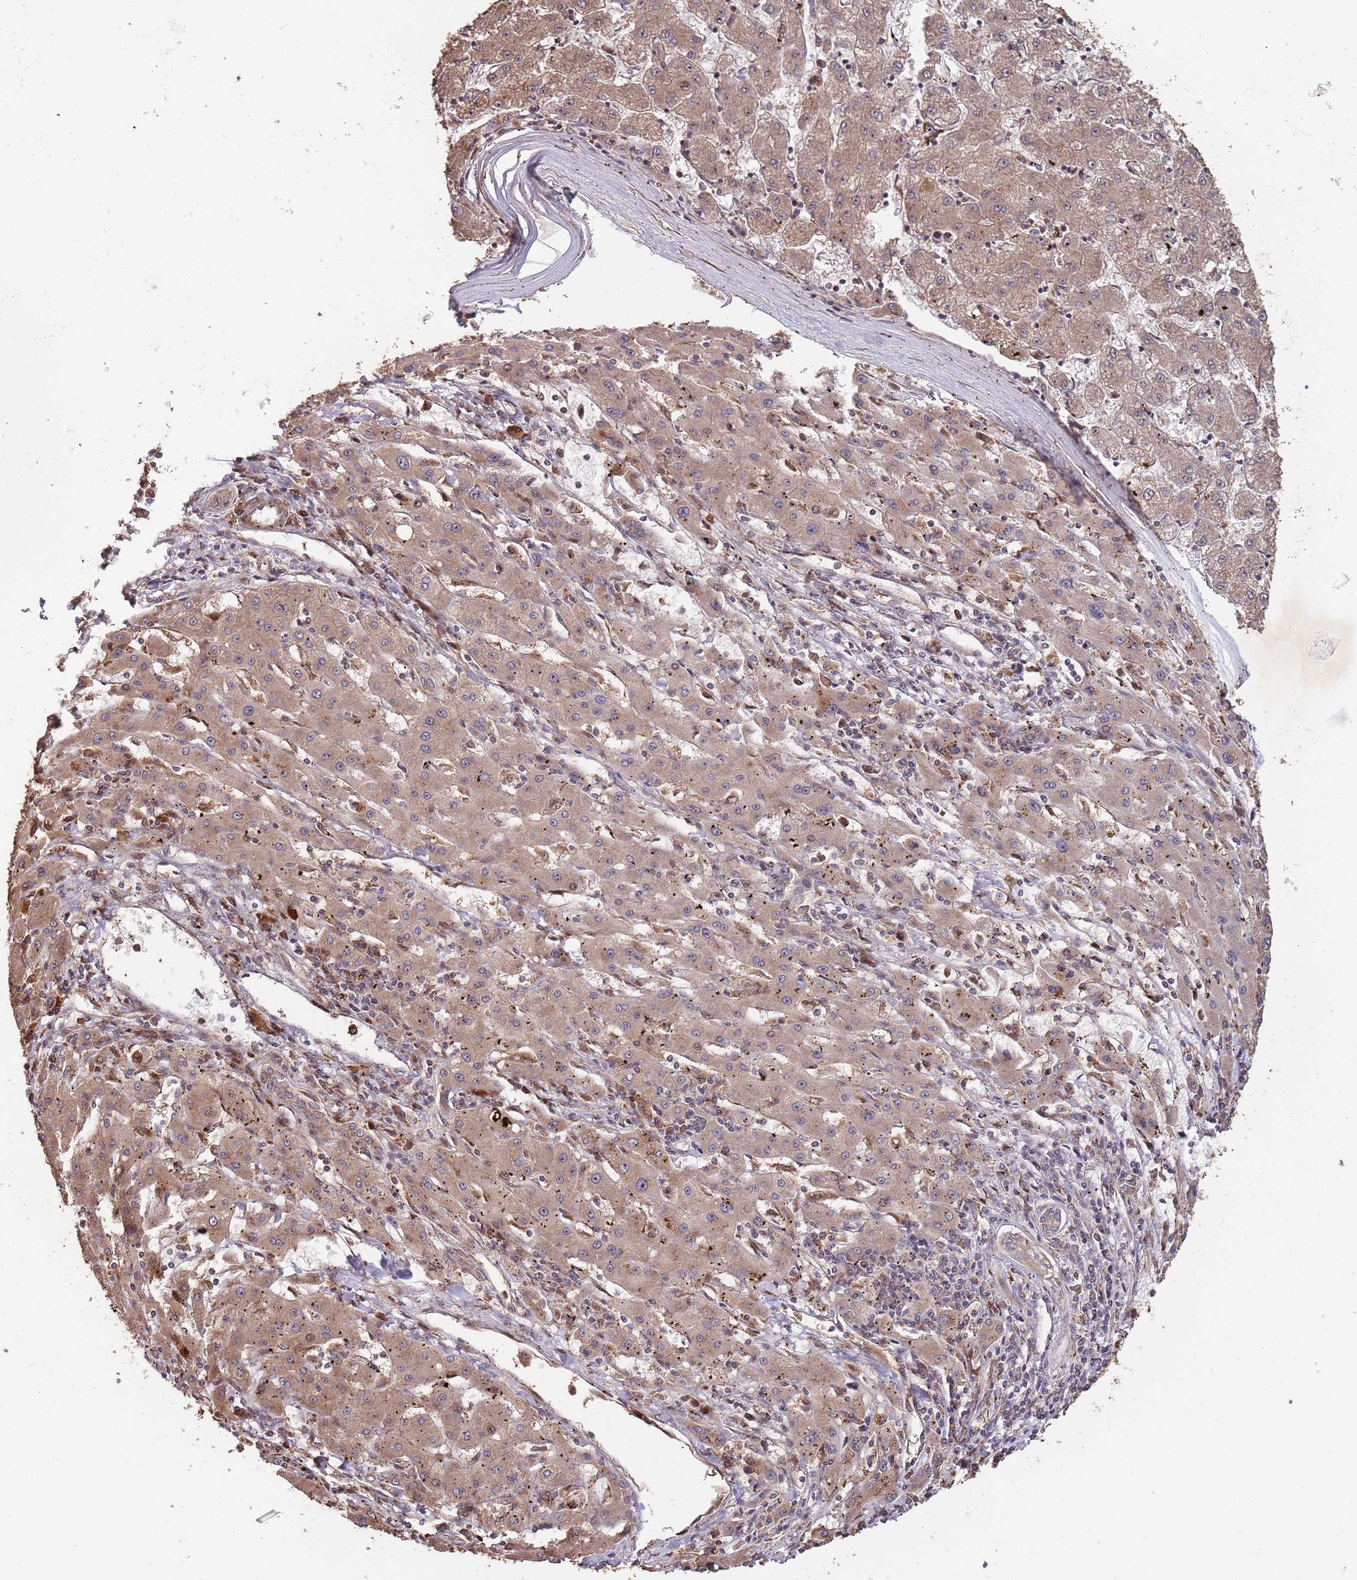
{"staining": {"intensity": "moderate", "quantity": ">75%", "location": "cytoplasmic/membranous"}, "tissue": "liver cancer", "cell_type": "Tumor cells", "image_type": "cancer", "snomed": [{"axis": "morphology", "description": "Carcinoma, Hepatocellular, NOS"}, {"axis": "topography", "description": "Liver"}], "caption": "A high-resolution histopathology image shows IHC staining of hepatocellular carcinoma (liver), which shows moderate cytoplasmic/membranous staining in about >75% of tumor cells.", "gene": "ZNF428", "patient": {"sex": "male", "age": 72}}